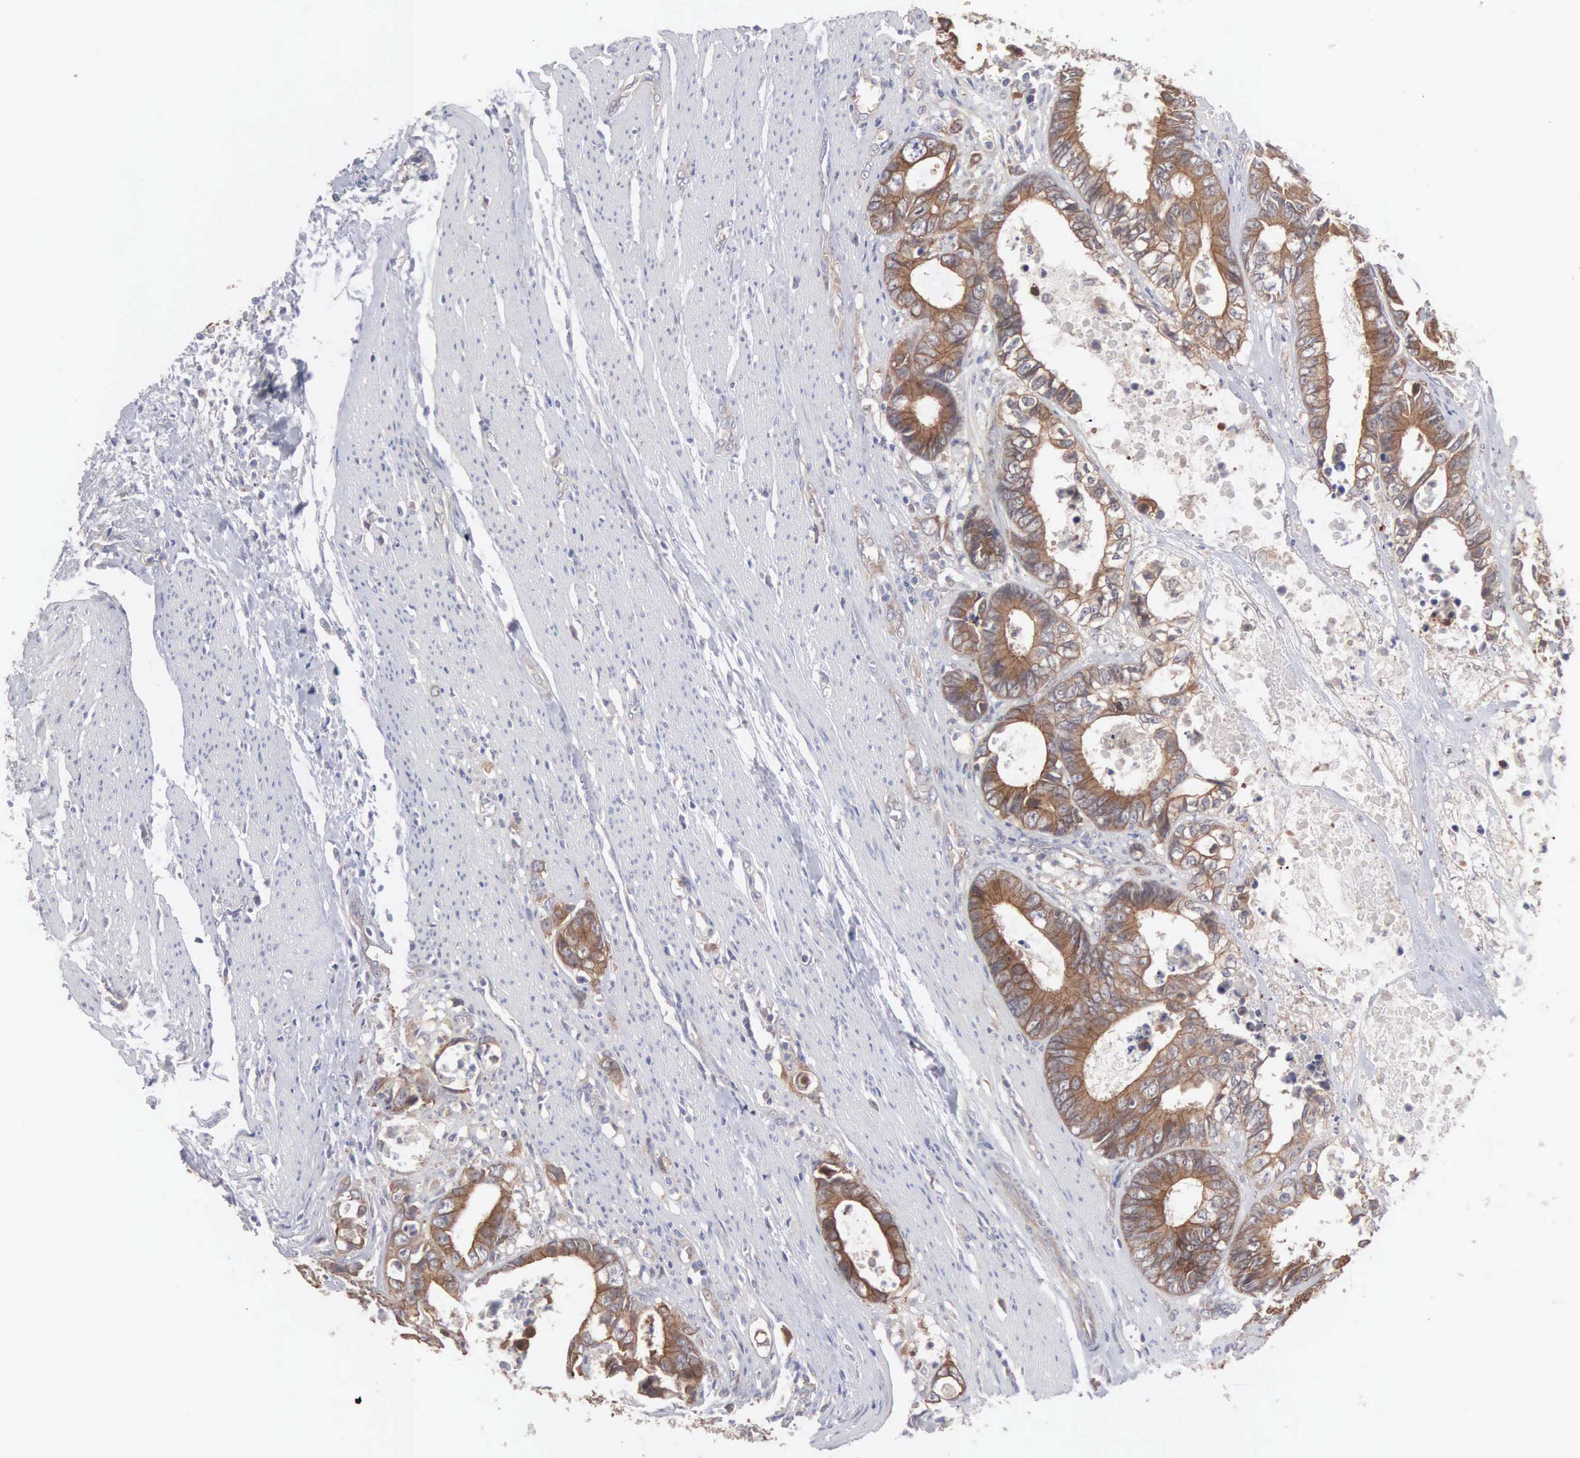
{"staining": {"intensity": "moderate", "quantity": ">75%", "location": "cytoplasmic/membranous"}, "tissue": "colorectal cancer", "cell_type": "Tumor cells", "image_type": "cancer", "snomed": [{"axis": "morphology", "description": "Adenocarcinoma, NOS"}, {"axis": "topography", "description": "Rectum"}], "caption": "Protein staining by IHC demonstrates moderate cytoplasmic/membranous staining in about >75% of tumor cells in colorectal cancer.", "gene": "INF2", "patient": {"sex": "female", "age": 98}}